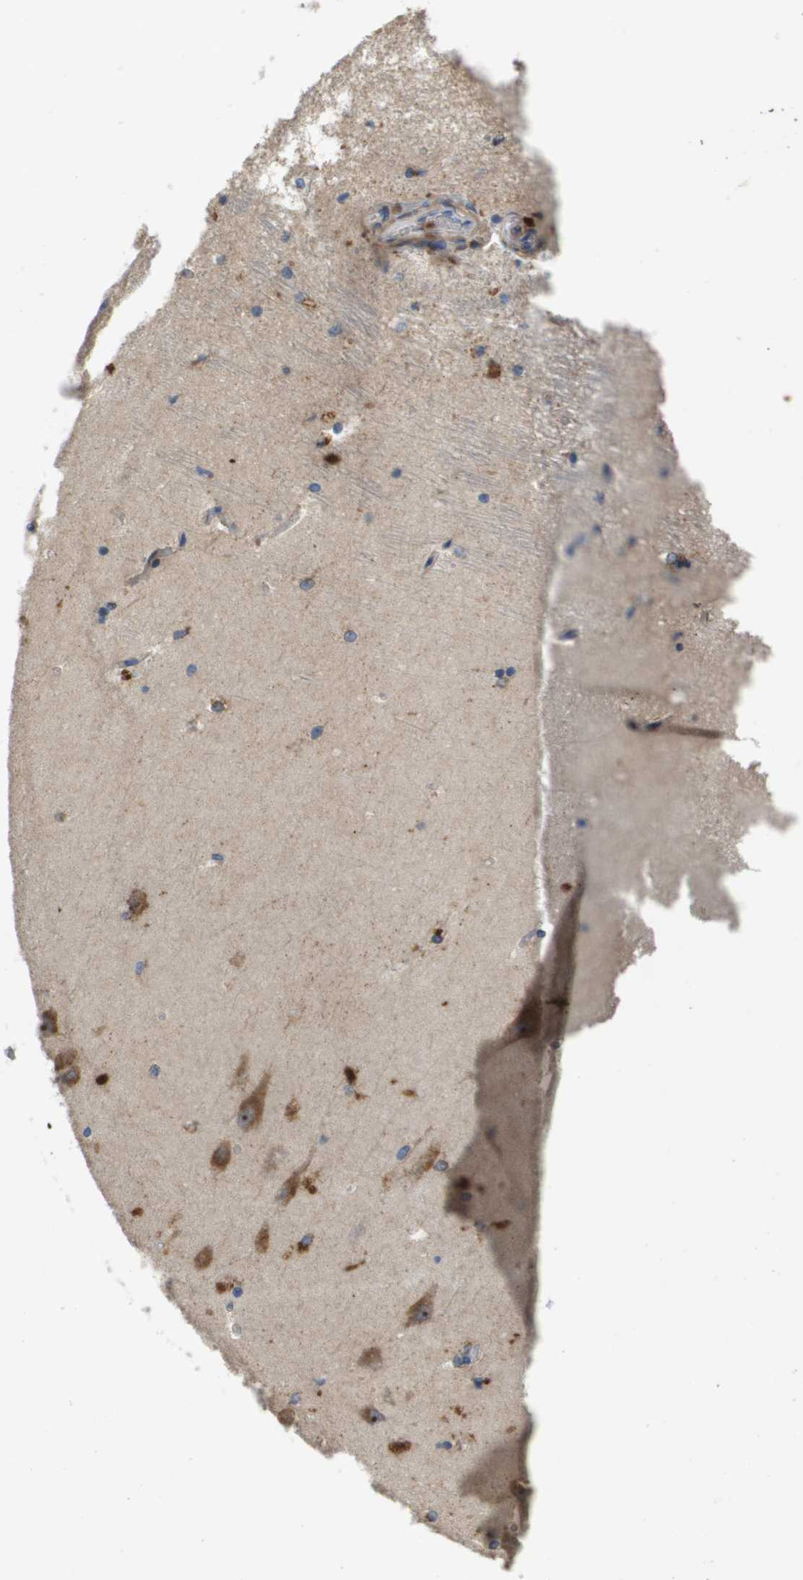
{"staining": {"intensity": "weak", "quantity": "<25%", "location": "cytoplasmic/membranous"}, "tissue": "hippocampus", "cell_type": "Glial cells", "image_type": "normal", "snomed": [{"axis": "morphology", "description": "Normal tissue, NOS"}, {"axis": "topography", "description": "Hippocampus"}], "caption": "DAB (3,3'-diaminobenzidine) immunohistochemical staining of unremarkable hippocampus shows no significant positivity in glial cells.", "gene": "B3GNT5", "patient": {"sex": "male", "age": 45}}